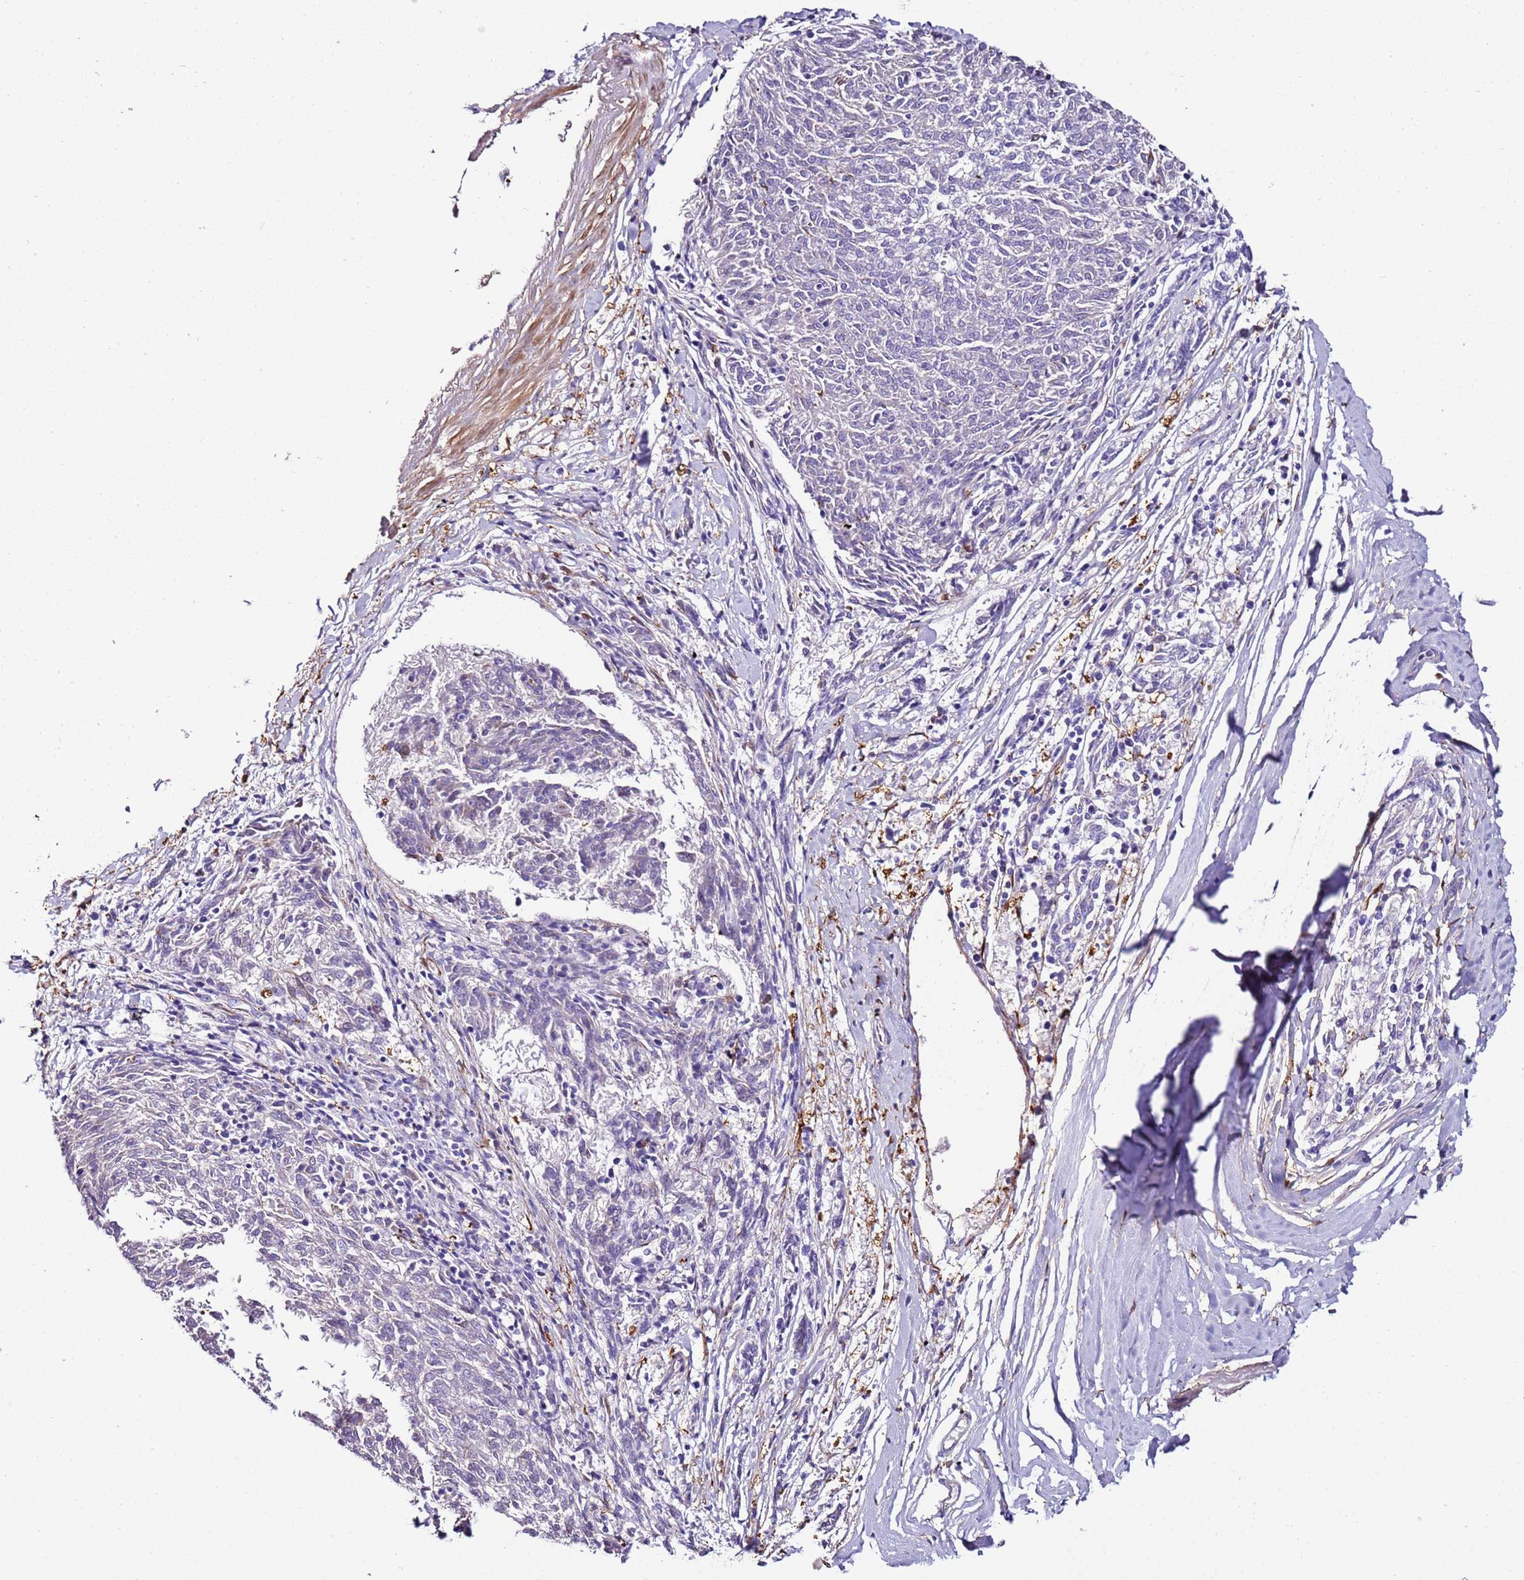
{"staining": {"intensity": "negative", "quantity": "none", "location": "none"}, "tissue": "melanoma", "cell_type": "Tumor cells", "image_type": "cancer", "snomed": [{"axis": "morphology", "description": "Malignant melanoma, NOS"}, {"axis": "topography", "description": "Skin"}], "caption": "Melanoma was stained to show a protein in brown. There is no significant expression in tumor cells.", "gene": "FAM174C", "patient": {"sex": "female", "age": 72}}